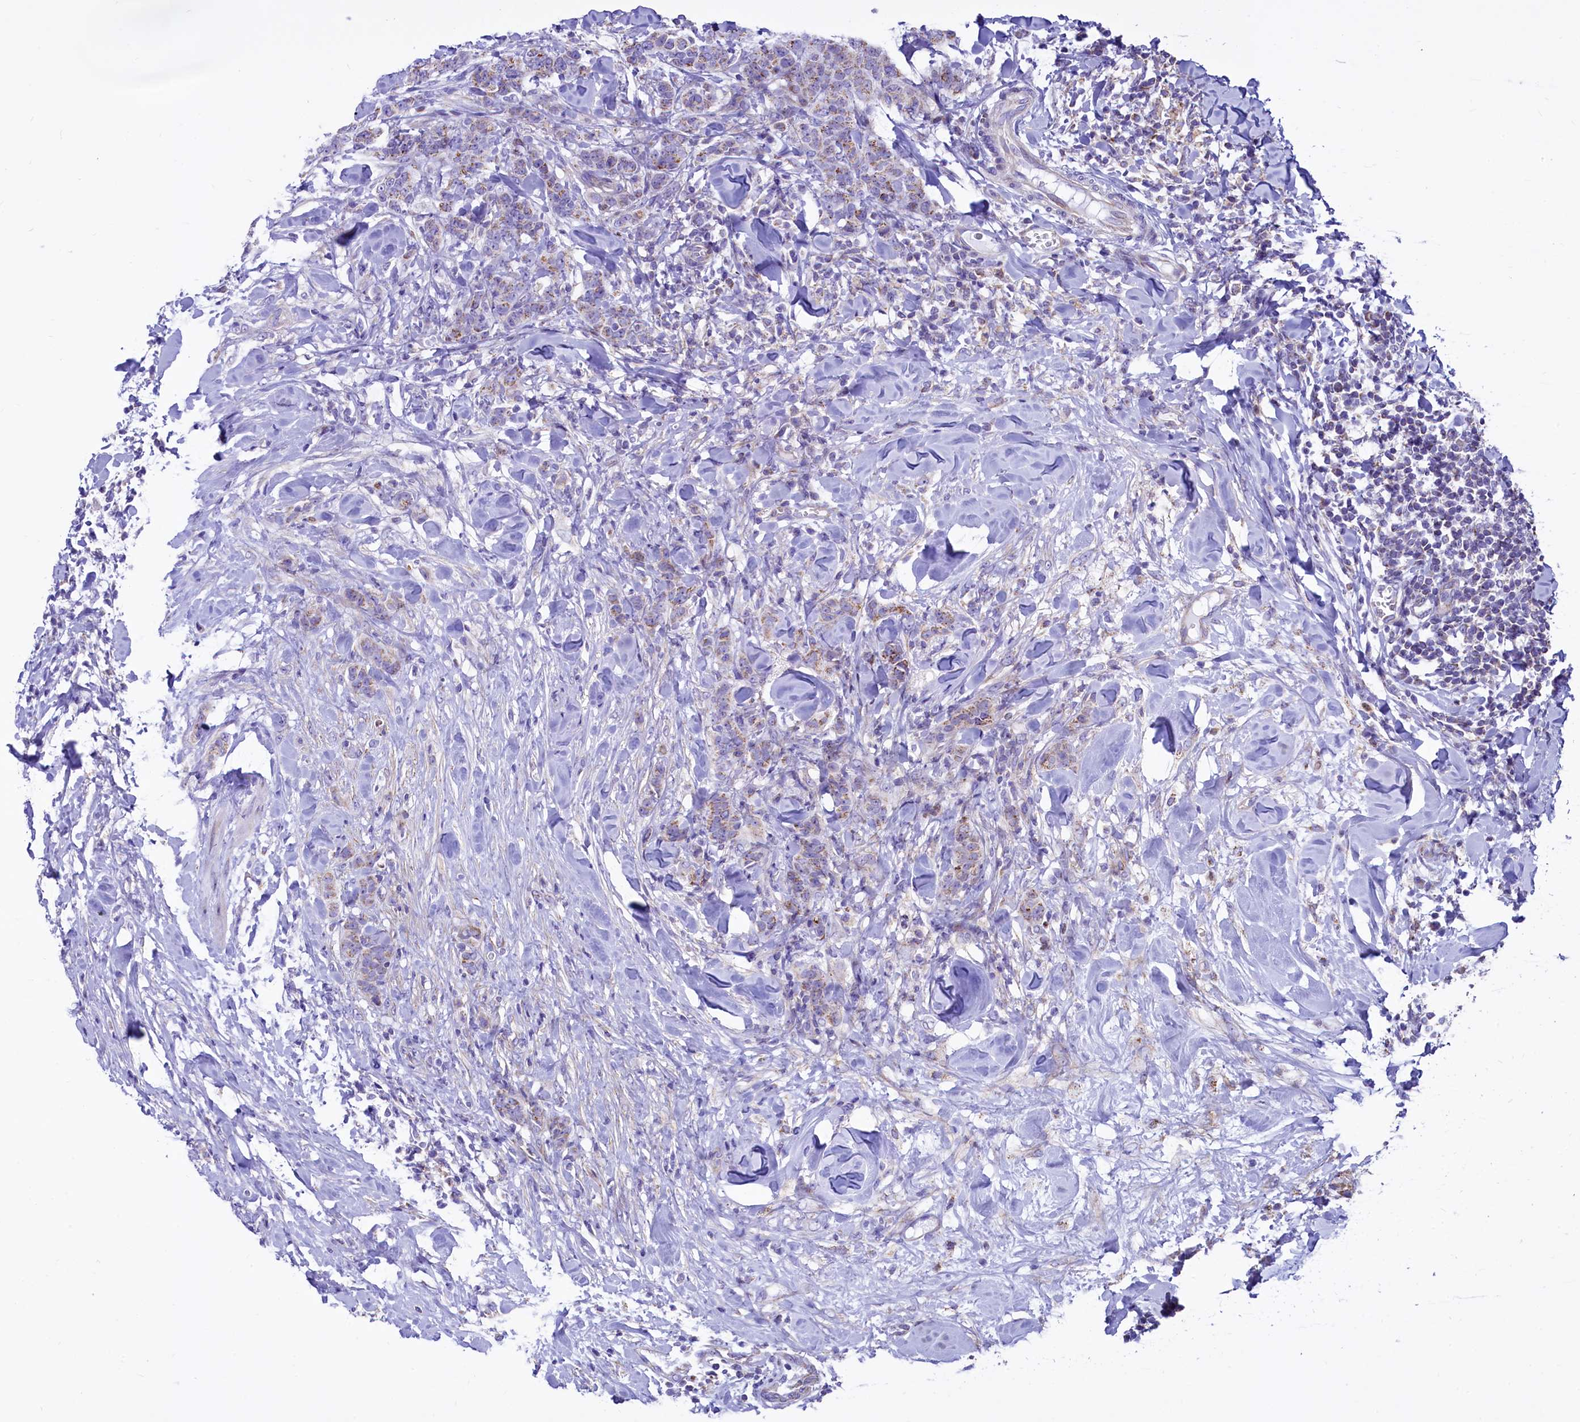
{"staining": {"intensity": "weak", "quantity": "<25%", "location": "cytoplasmic/membranous"}, "tissue": "breast cancer", "cell_type": "Tumor cells", "image_type": "cancer", "snomed": [{"axis": "morphology", "description": "Duct carcinoma"}, {"axis": "topography", "description": "Breast"}], "caption": "Protein analysis of breast cancer (infiltrating ductal carcinoma) displays no significant positivity in tumor cells.", "gene": "VWCE", "patient": {"sex": "female", "age": 40}}